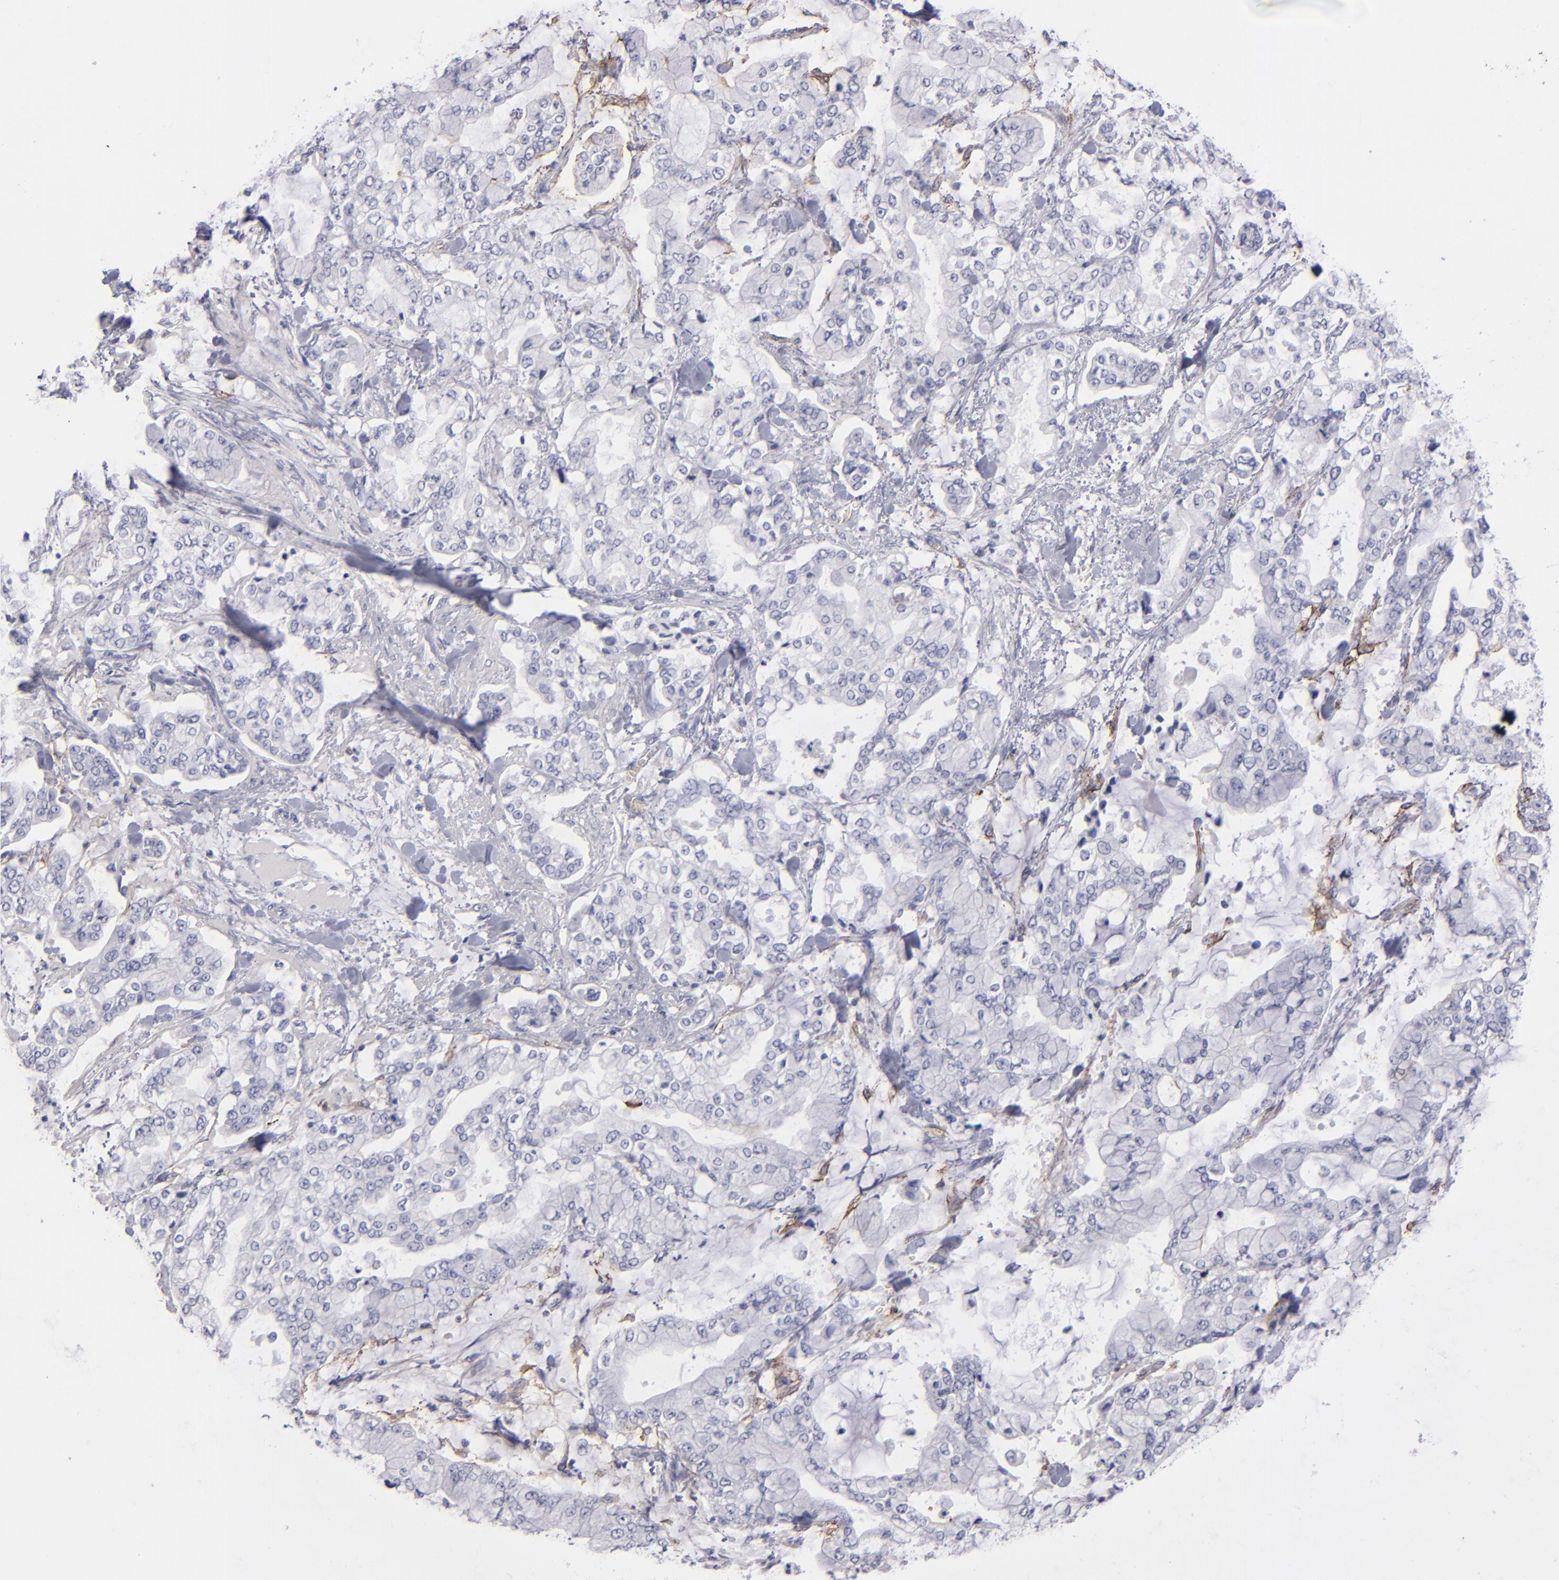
{"staining": {"intensity": "negative", "quantity": "none", "location": "none"}, "tissue": "stomach cancer", "cell_type": "Tumor cells", "image_type": "cancer", "snomed": [{"axis": "morphology", "description": "Normal tissue, NOS"}, {"axis": "morphology", "description": "Adenocarcinoma, NOS"}, {"axis": "topography", "description": "Stomach, upper"}, {"axis": "topography", "description": "Stomach"}], "caption": "Tumor cells show no significant protein expression in stomach adenocarcinoma. (Stains: DAB (3,3'-diaminobenzidine) immunohistochemistry with hematoxylin counter stain, Microscopy: brightfield microscopy at high magnification).", "gene": "ANPEP", "patient": {"sex": "male", "age": 76}}